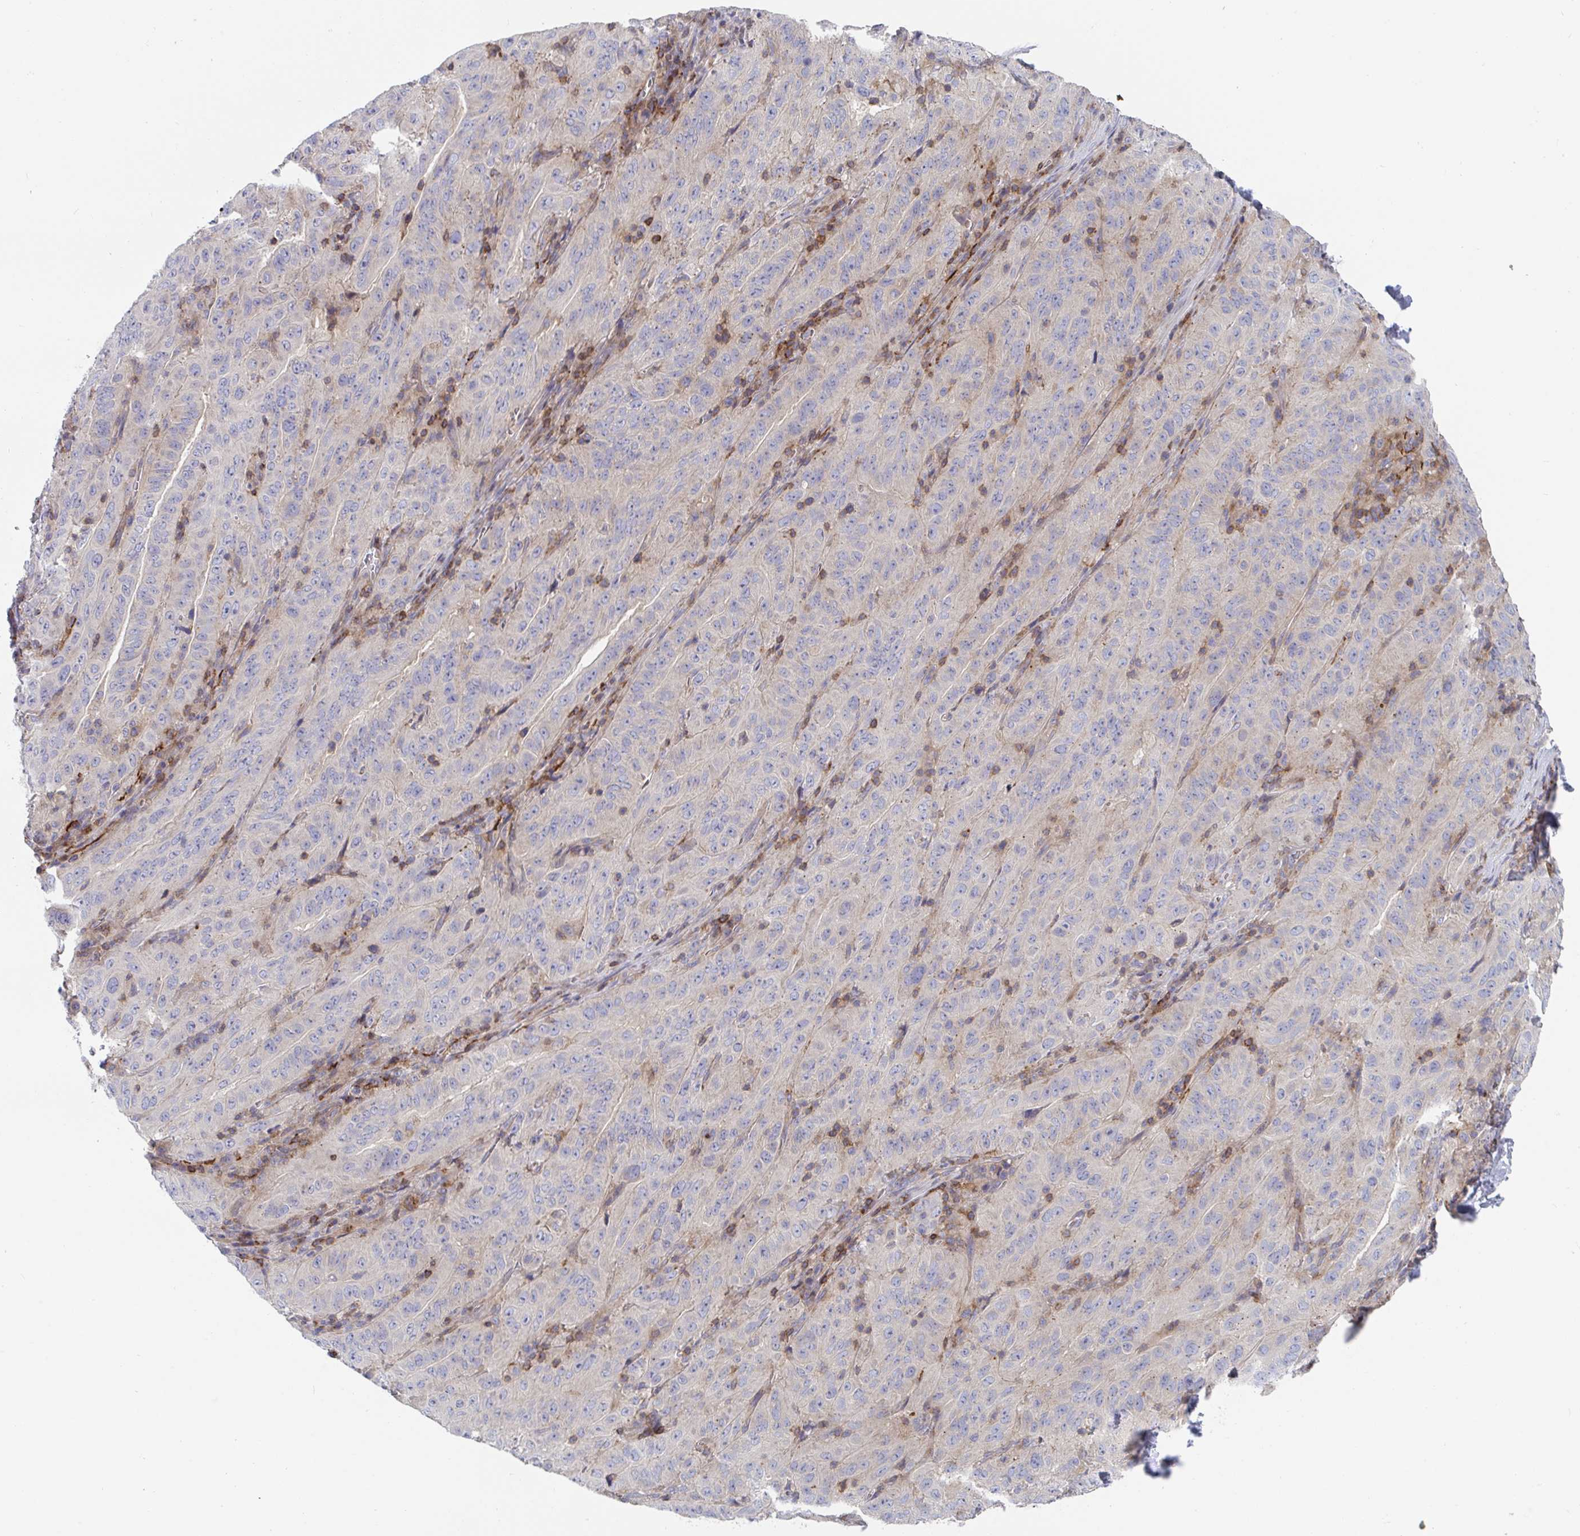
{"staining": {"intensity": "negative", "quantity": "none", "location": "none"}, "tissue": "pancreatic cancer", "cell_type": "Tumor cells", "image_type": "cancer", "snomed": [{"axis": "morphology", "description": "Adenocarcinoma, NOS"}, {"axis": "topography", "description": "Pancreas"}], "caption": "Immunohistochemistry histopathology image of neoplastic tissue: adenocarcinoma (pancreatic) stained with DAB (3,3'-diaminobenzidine) shows no significant protein staining in tumor cells.", "gene": "FRMD3", "patient": {"sex": "male", "age": 63}}